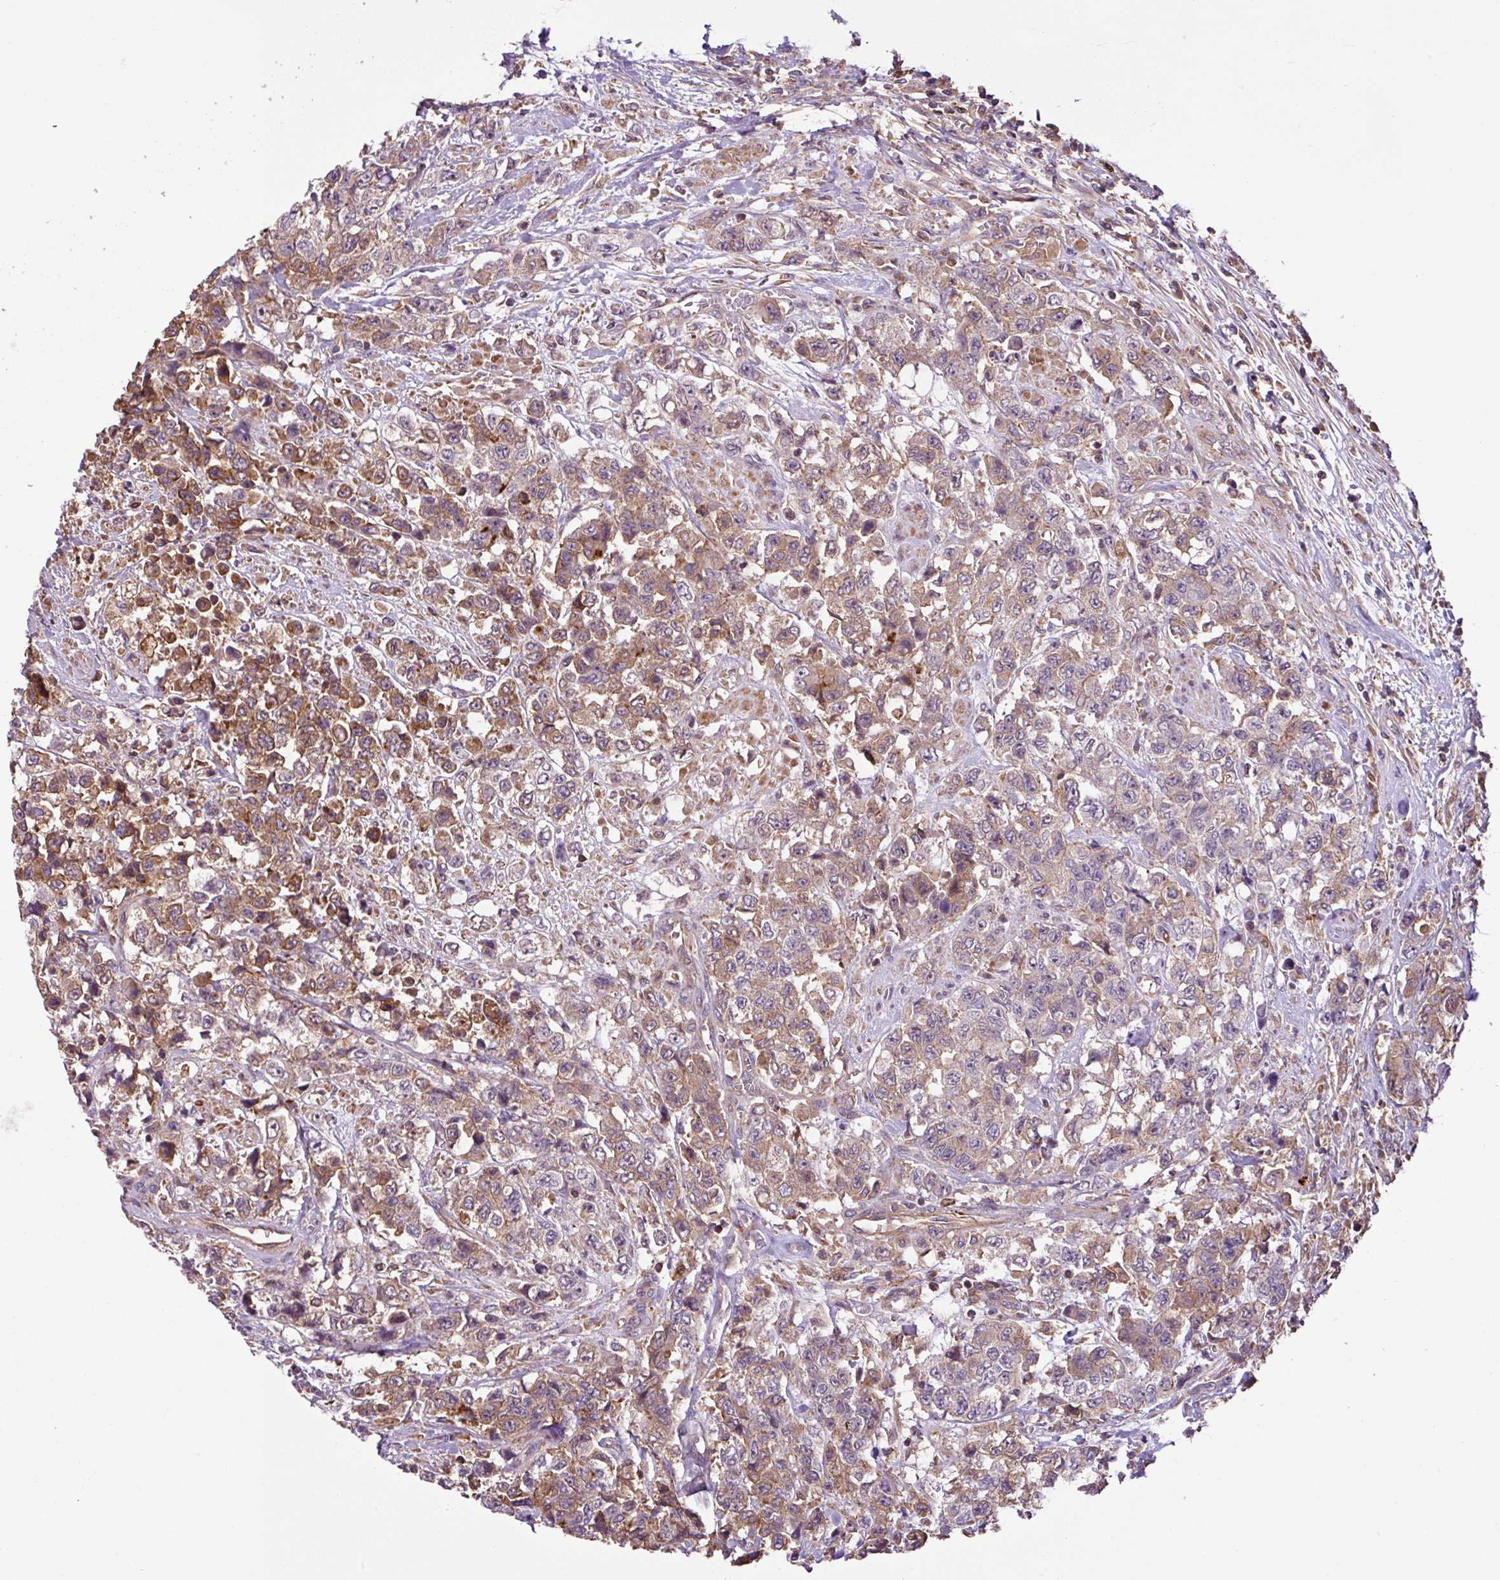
{"staining": {"intensity": "moderate", "quantity": "25%-75%", "location": "cytoplasmic/membranous"}, "tissue": "urothelial cancer", "cell_type": "Tumor cells", "image_type": "cancer", "snomed": [{"axis": "morphology", "description": "Urothelial carcinoma, High grade"}, {"axis": "topography", "description": "Urinary bladder"}], "caption": "A medium amount of moderate cytoplasmic/membranous positivity is identified in about 25%-75% of tumor cells in urothelial carcinoma (high-grade) tissue.", "gene": "ZNF266", "patient": {"sex": "female", "age": 78}}